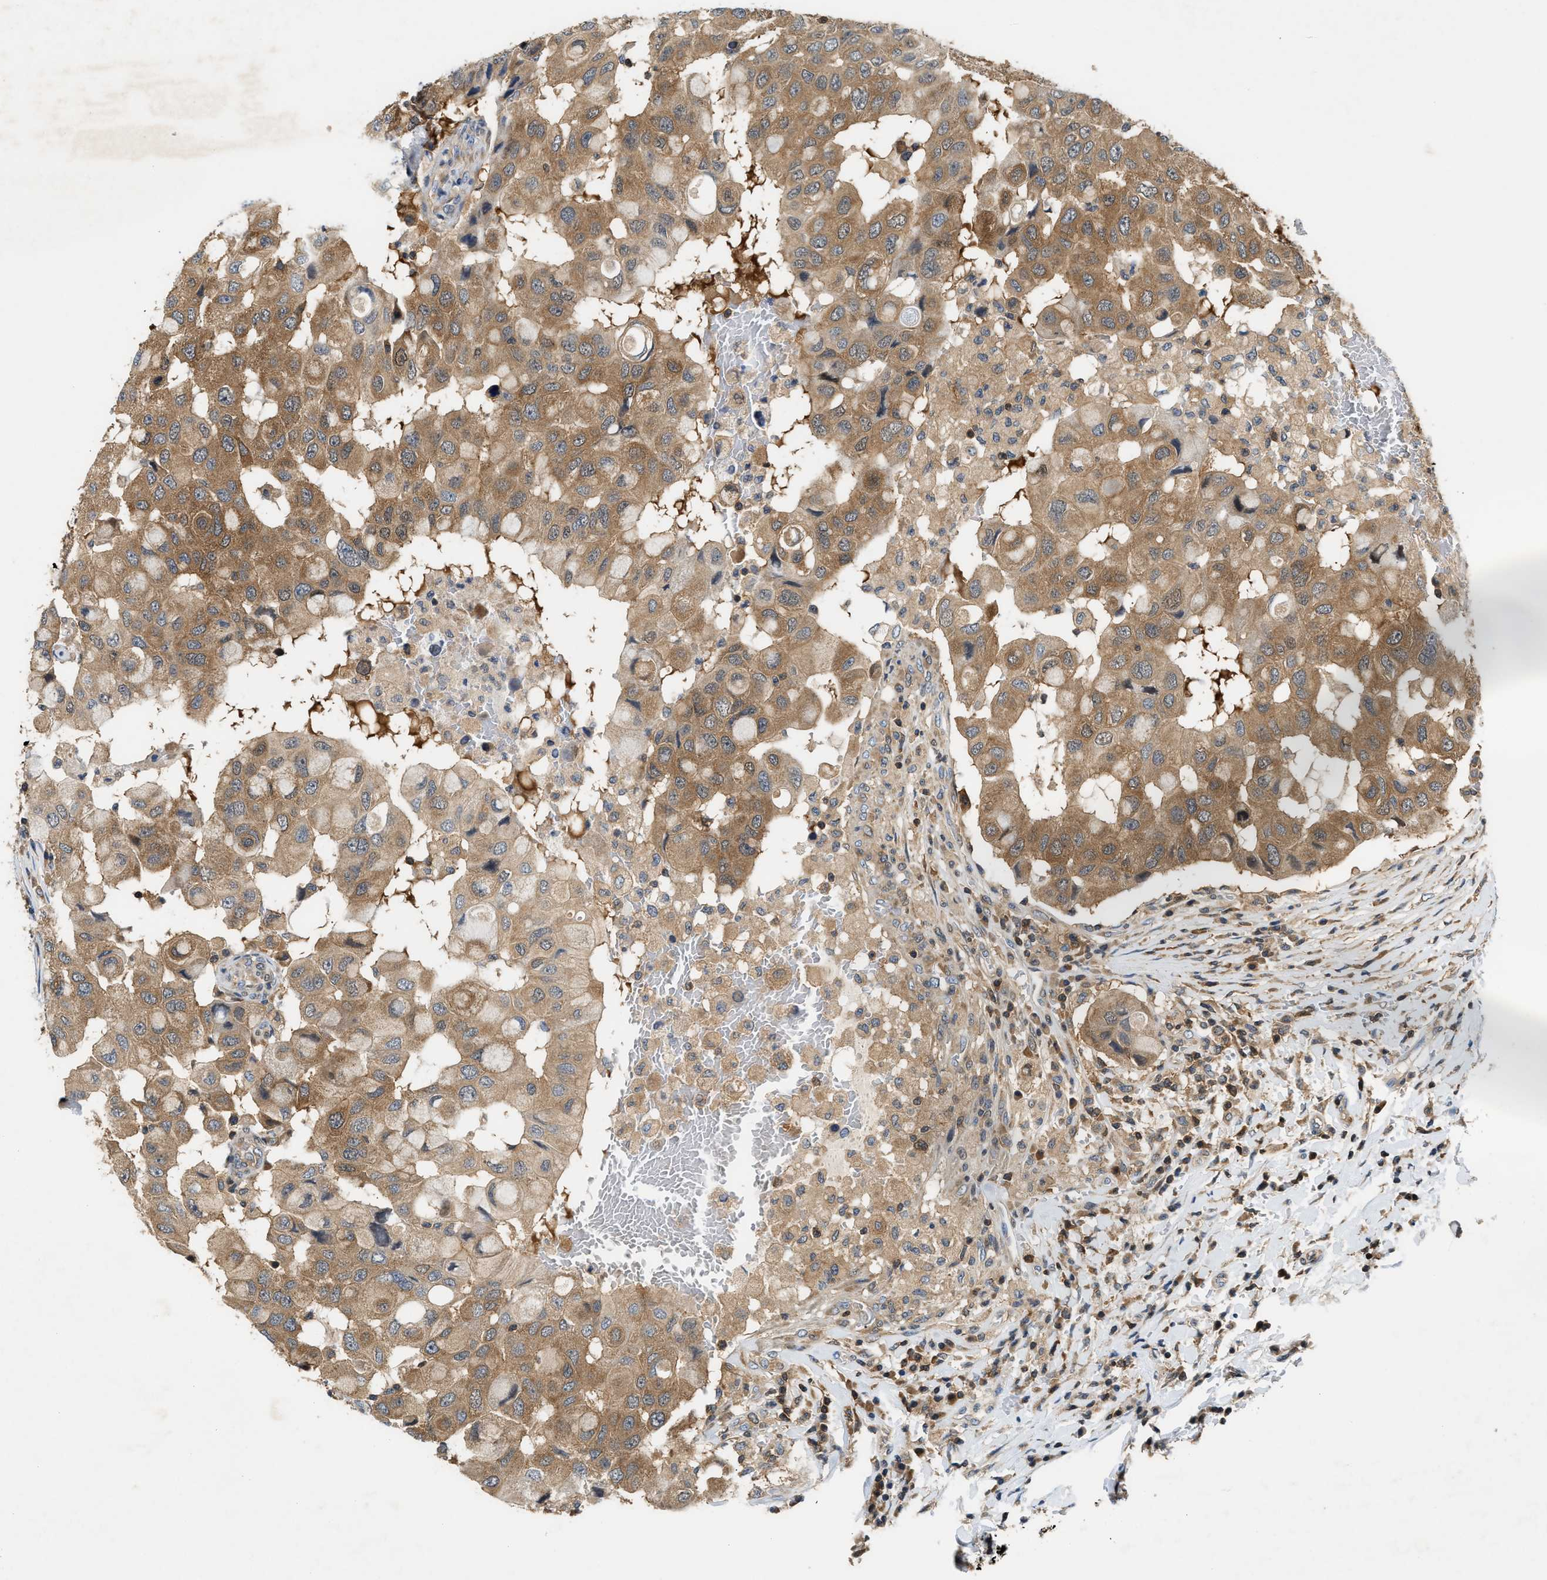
{"staining": {"intensity": "moderate", "quantity": ">75%", "location": "cytoplasmic/membranous"}, "tissue": "breast cancer", "cell_type": "Tumor cells", "image_type": "cancer", "snomed": [{"axis": "morphology", "description": "Duct carcinoma"}, {"axis": "topography", "description": "Breast"}], "caption": "DAB immunohistochemical staining of human breast infiltrating ductal carcinoma exhibits moderate cytoplasmic/membranous protein expression in approximately >75% of tumor cells.", "gene": "CCM2", "patient": {"sex": "female", "age": 27}}